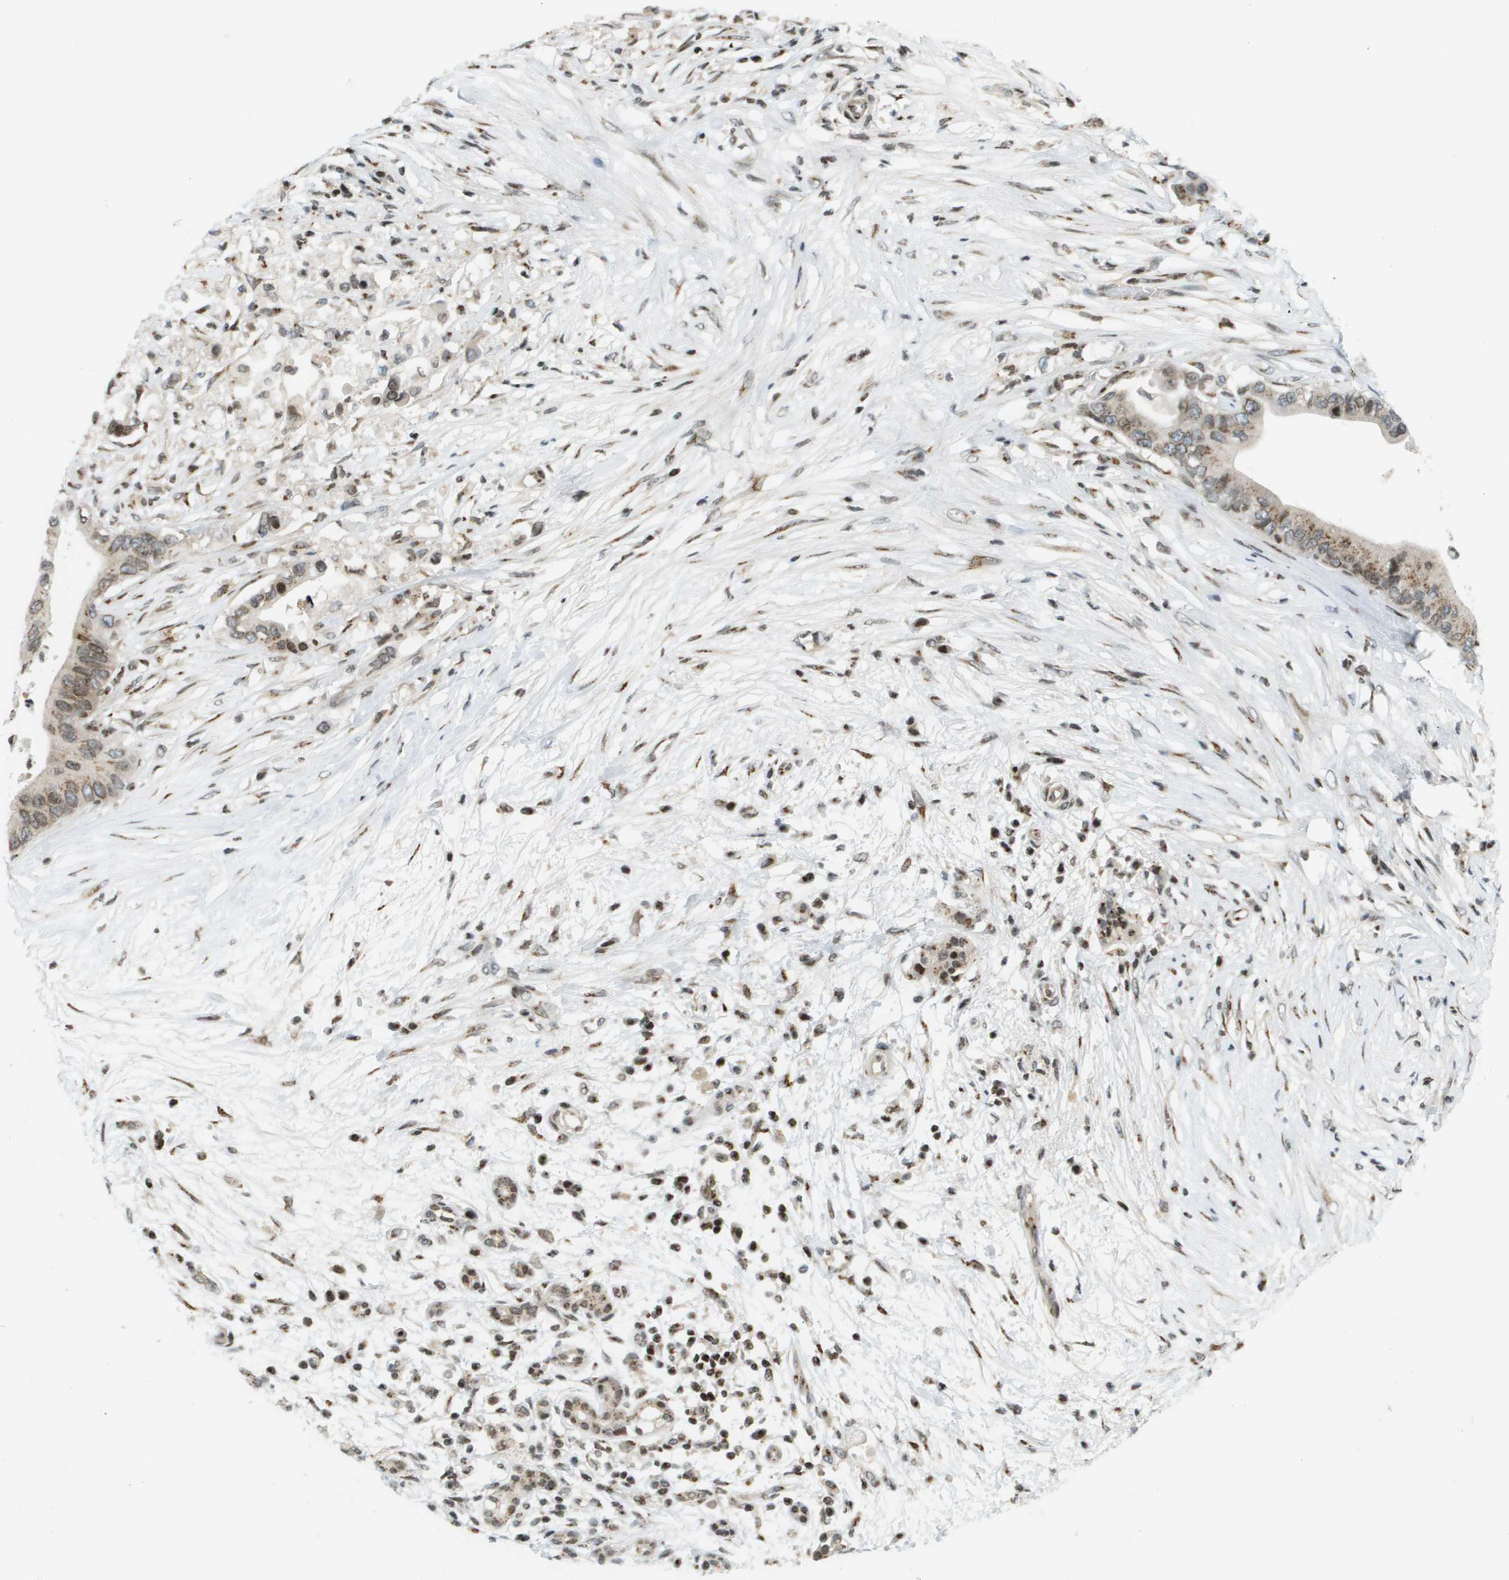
{"staining": {"intensity": "moderate", "quantity": ">75%", "location": "cytoplasmic/membranous,nuclear"}, "tissue": "pancreatic cancer", "cell_type": "Tumor cells", "image_type": "cancer", "snomed": [{"axis": "morphology", "description": "Adenocarcinoma, NOS"}, {"axis": "topography", "description": "Pancreas"}], "caption": "Immunohistochemistry (DAB (3,3'-diaminobenzidine)) staining of adenocarcinoma (pancreatic) shows moderate cytoplasmic/membranous and nuclear protein staining in approximately >75% of tumor cells. (brown staining indicates protein expression, while blue staining denotes nuclei).", "gene": "EVC", "patient": {"sex": "male", "age": 77}}